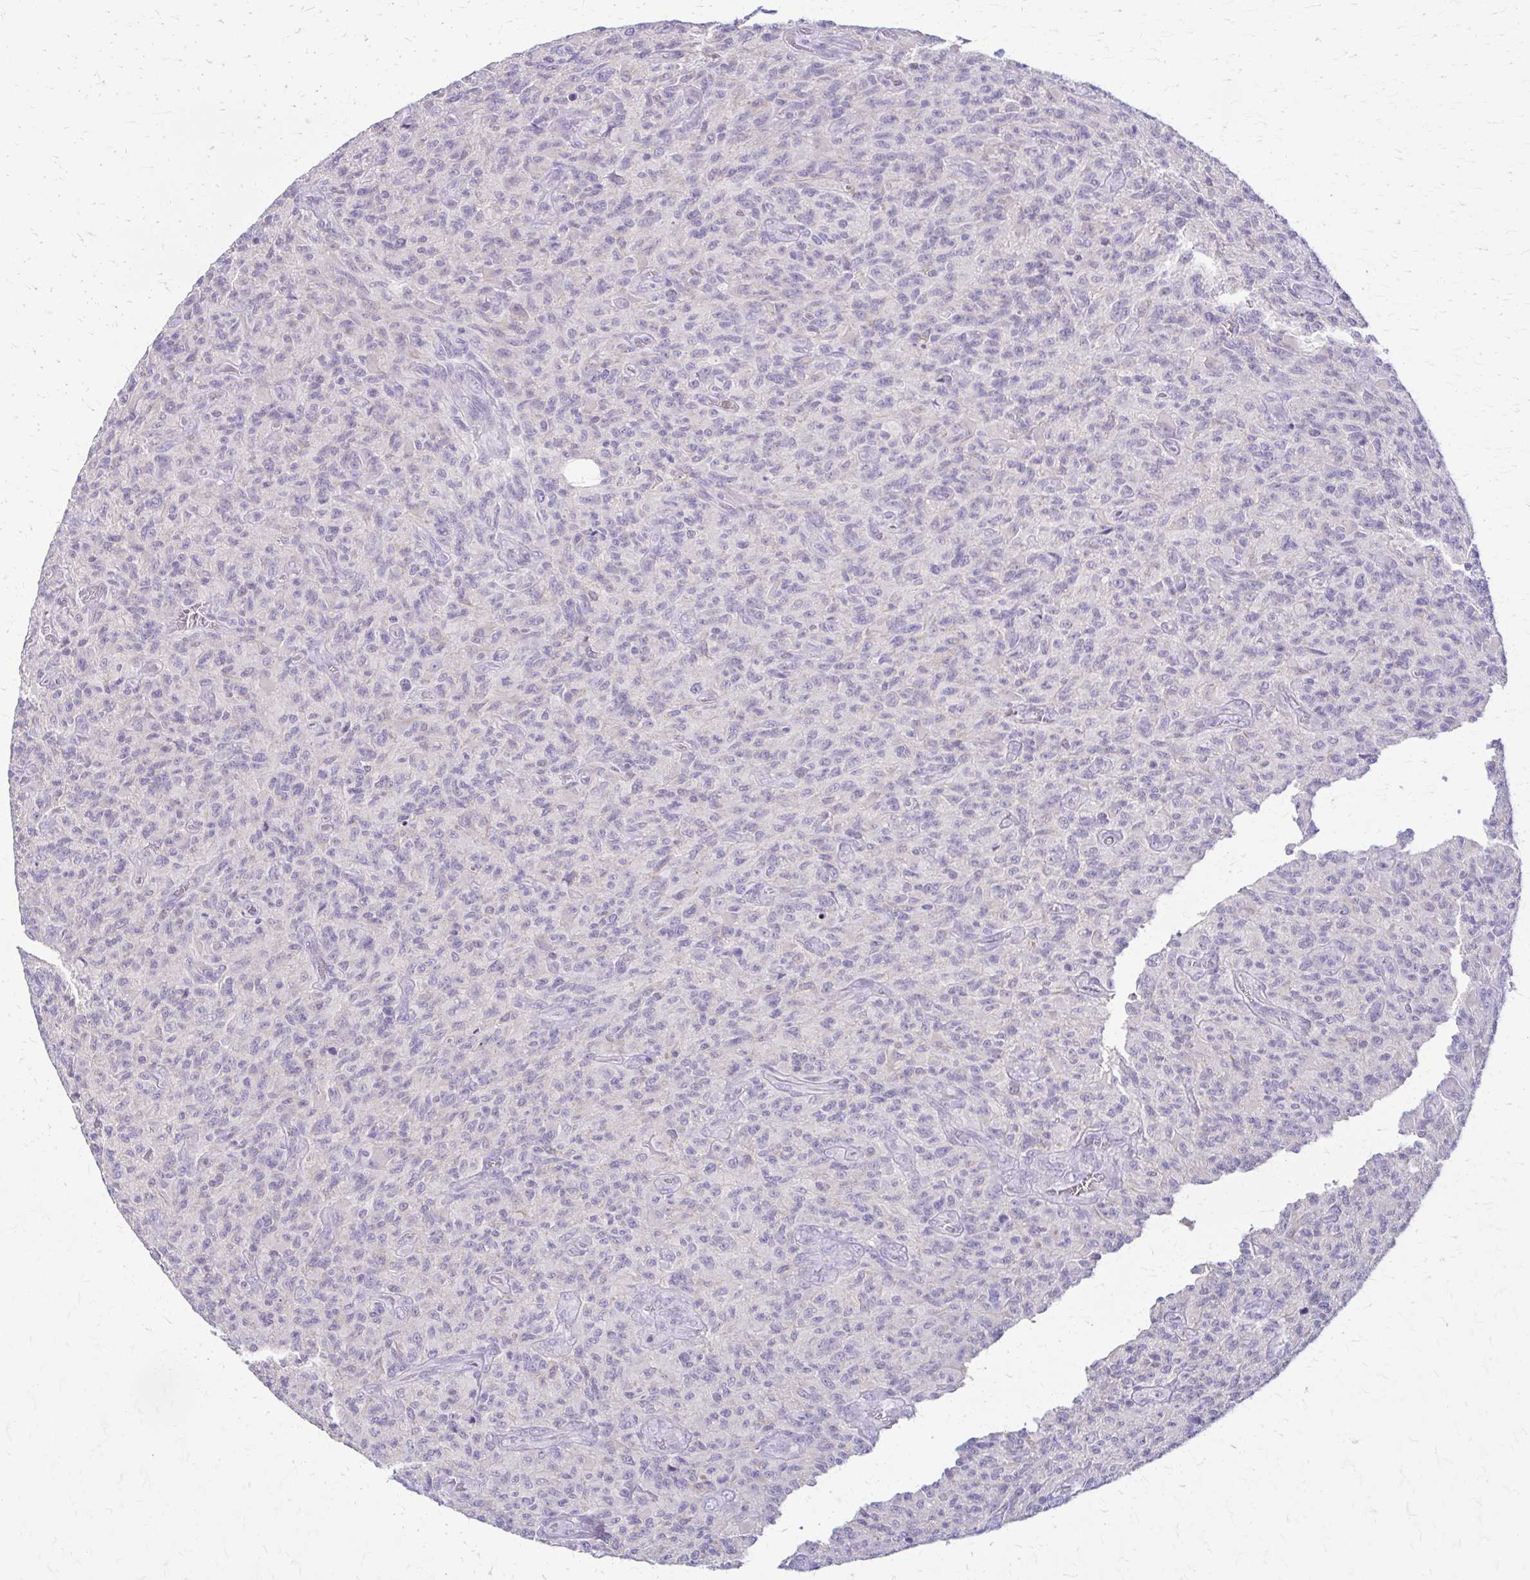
{"staining": {"intensity": "negative", "quantity": "none", "location": "none"}, "tissue": "glioma", "cell_type": "Tumor cells", "image_type": "cancer", "snomed": [{"axis": "morphology", "description": "Glioma, malignant, High grade"}, {"axis": "topography", "description": "Brain"}], "caption": "Histopathology image shows no protein staining in tumor cells of malignant glioma (high-grade) tissue. (Stains: DAB (3,3'-diaminobenzidine) immunohistochemistry (IHC) with hematoxylin counter stain, Microscopy: brightfield microscopy at high magnification).", "gene": "PIK3AP1", "patient": {"sex": "male", "age": 61}}